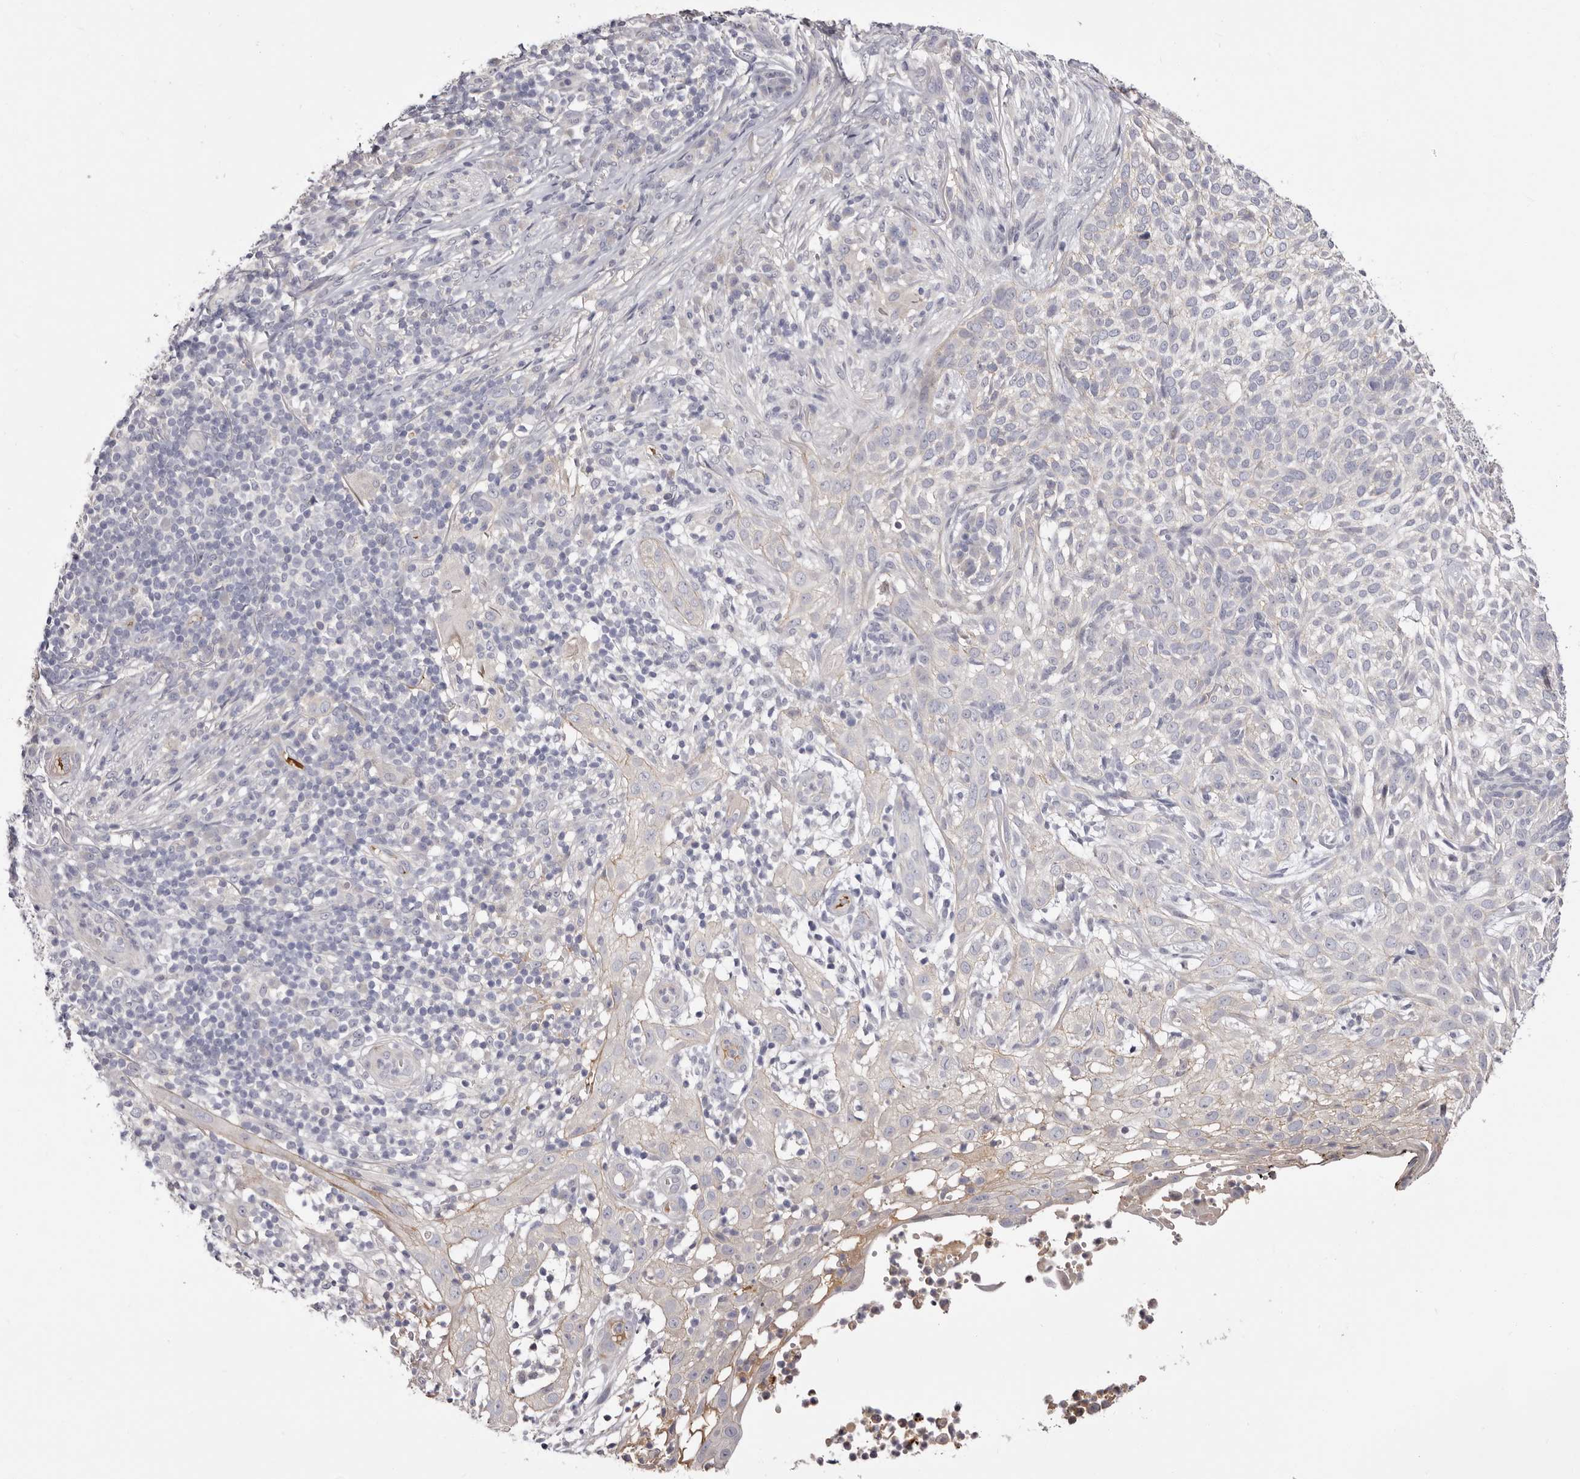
{"staining": {"intensity": "negative", "quantity": "none", "location": "none"}, "tissue": "skin cancer", "cell_type": "Tumor cells", "image_type": "cancer", "snomed": [{"axis": "morphology", "description": "Basal cell carcinoma"}, {"axis": "topography", "description": "Skin"}], "caption": "Skin basal cell carcinoma was stained to show a protein in brown. There is no significant positivity in tumor cells.", "gene": "LMLN", "patient": {"sex": "female", "age": 64}}